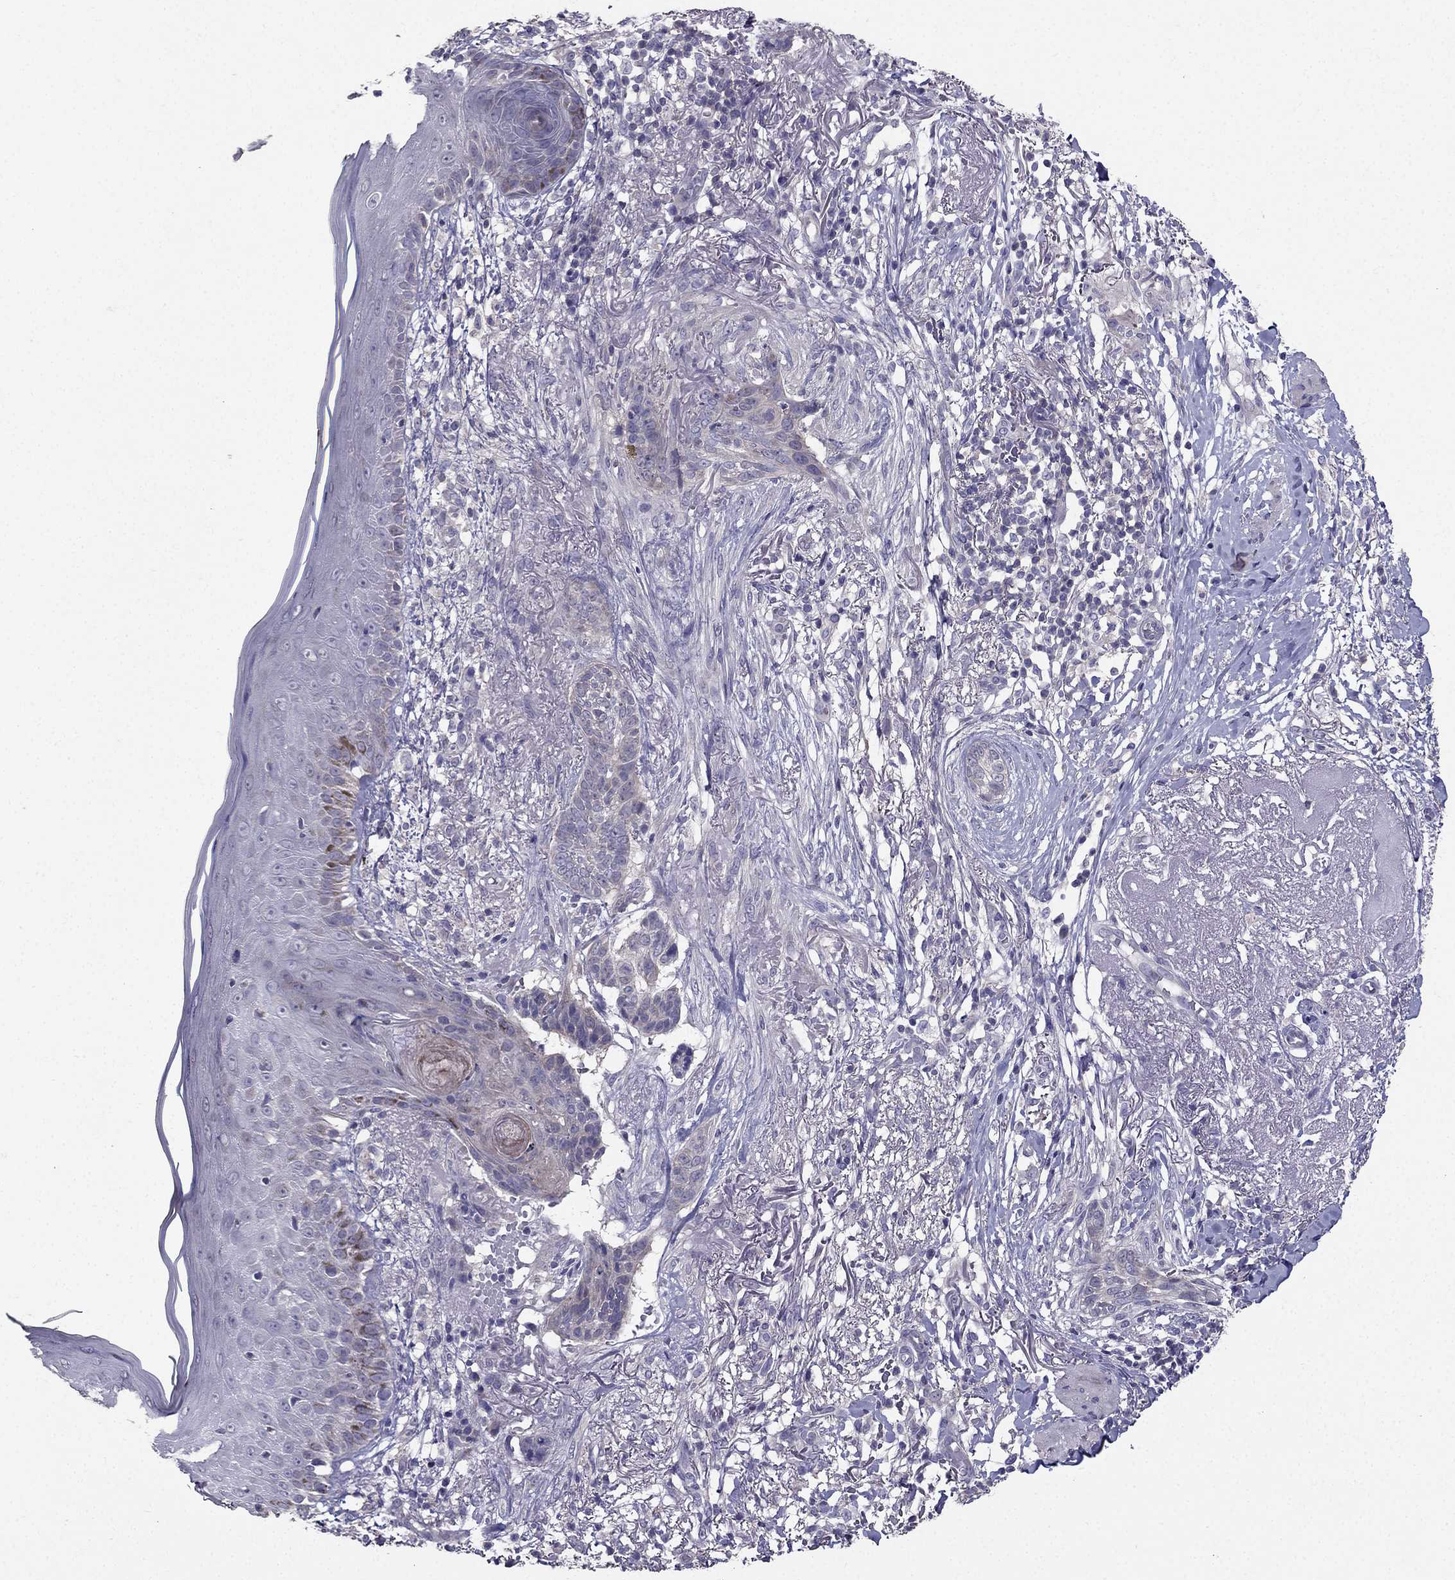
{"staining": {"intensity": "negative", "quantity": "none", "location": "none"}, "tissue": "skin cancer", "cell_type": "Tumor cells", "image_type": "cancer", "snomed": [{"axis": "morphology", "description": "Normal tissue, NOS"}, {"axis": "morphology", "description": "Basal cell carcinoma"}, {"axis": "topography", "description": "Skin"}], "caption": "Histopathology image shows no protein positivity in tumor cells of skin cancer tissue.", "gene": "AS3MT", "patient": {"sex": "male", "age": 84}}